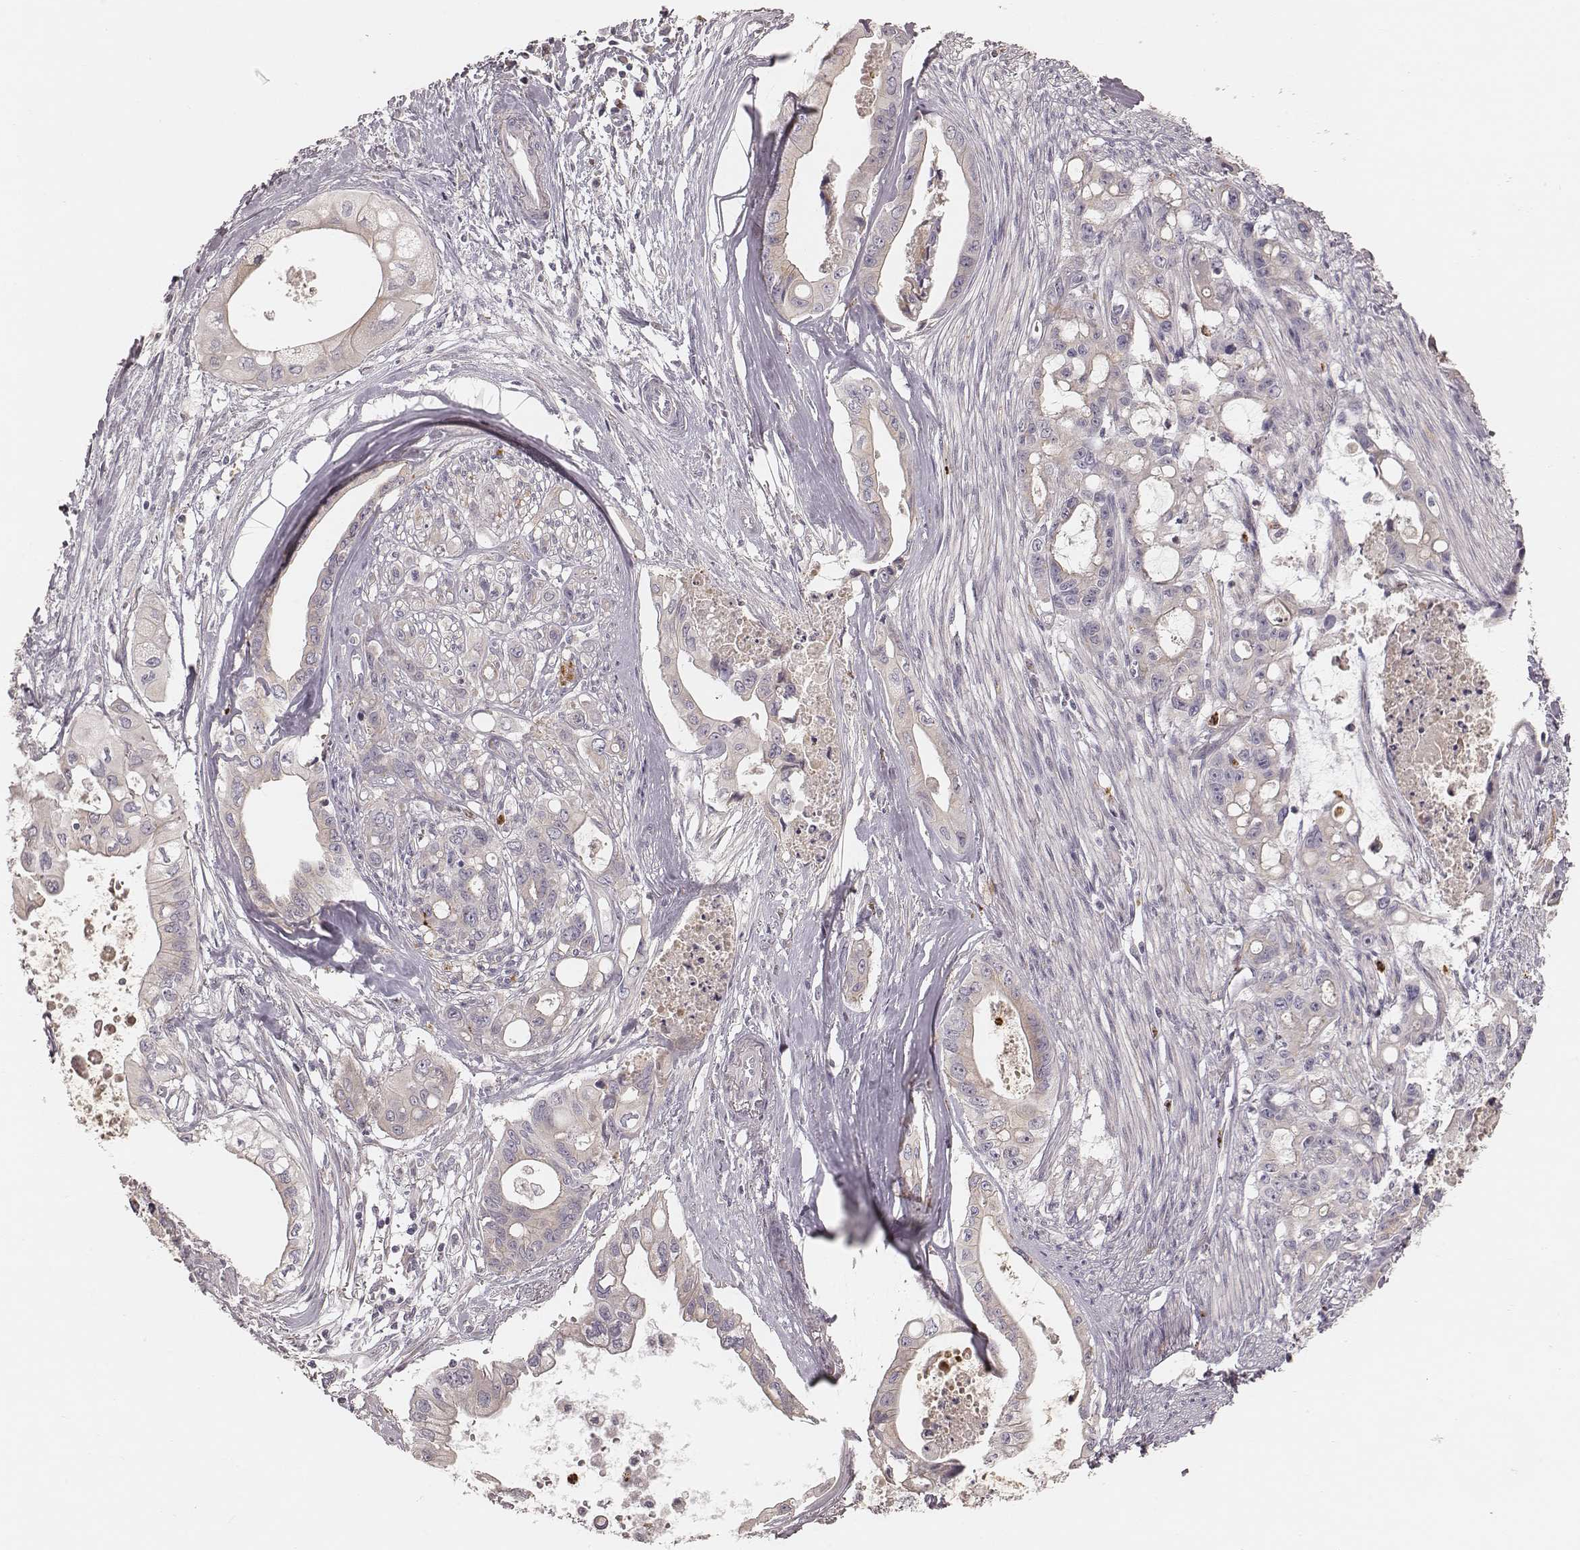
{"staining": {"intensity": "weak", "quantity": "<25%", "location": "cytoplasmic/membranous"}, "tissue": "pancreatic cancer", "cell_type": "Tumor cells", "image_type": "cancer", "snomed": [{"axis": "morphology", "description": "Adenocarcinoma, NOS"}, {"axis": "topography", "description": "Pancreas"}], "caption": "A photomicrograph of adenocarcinoma (pancreatic) stained for a protein reveals no brown staining in tumor cells.", "gene": "ABCA7", "patient": {"sex": "male", "age": 60}}